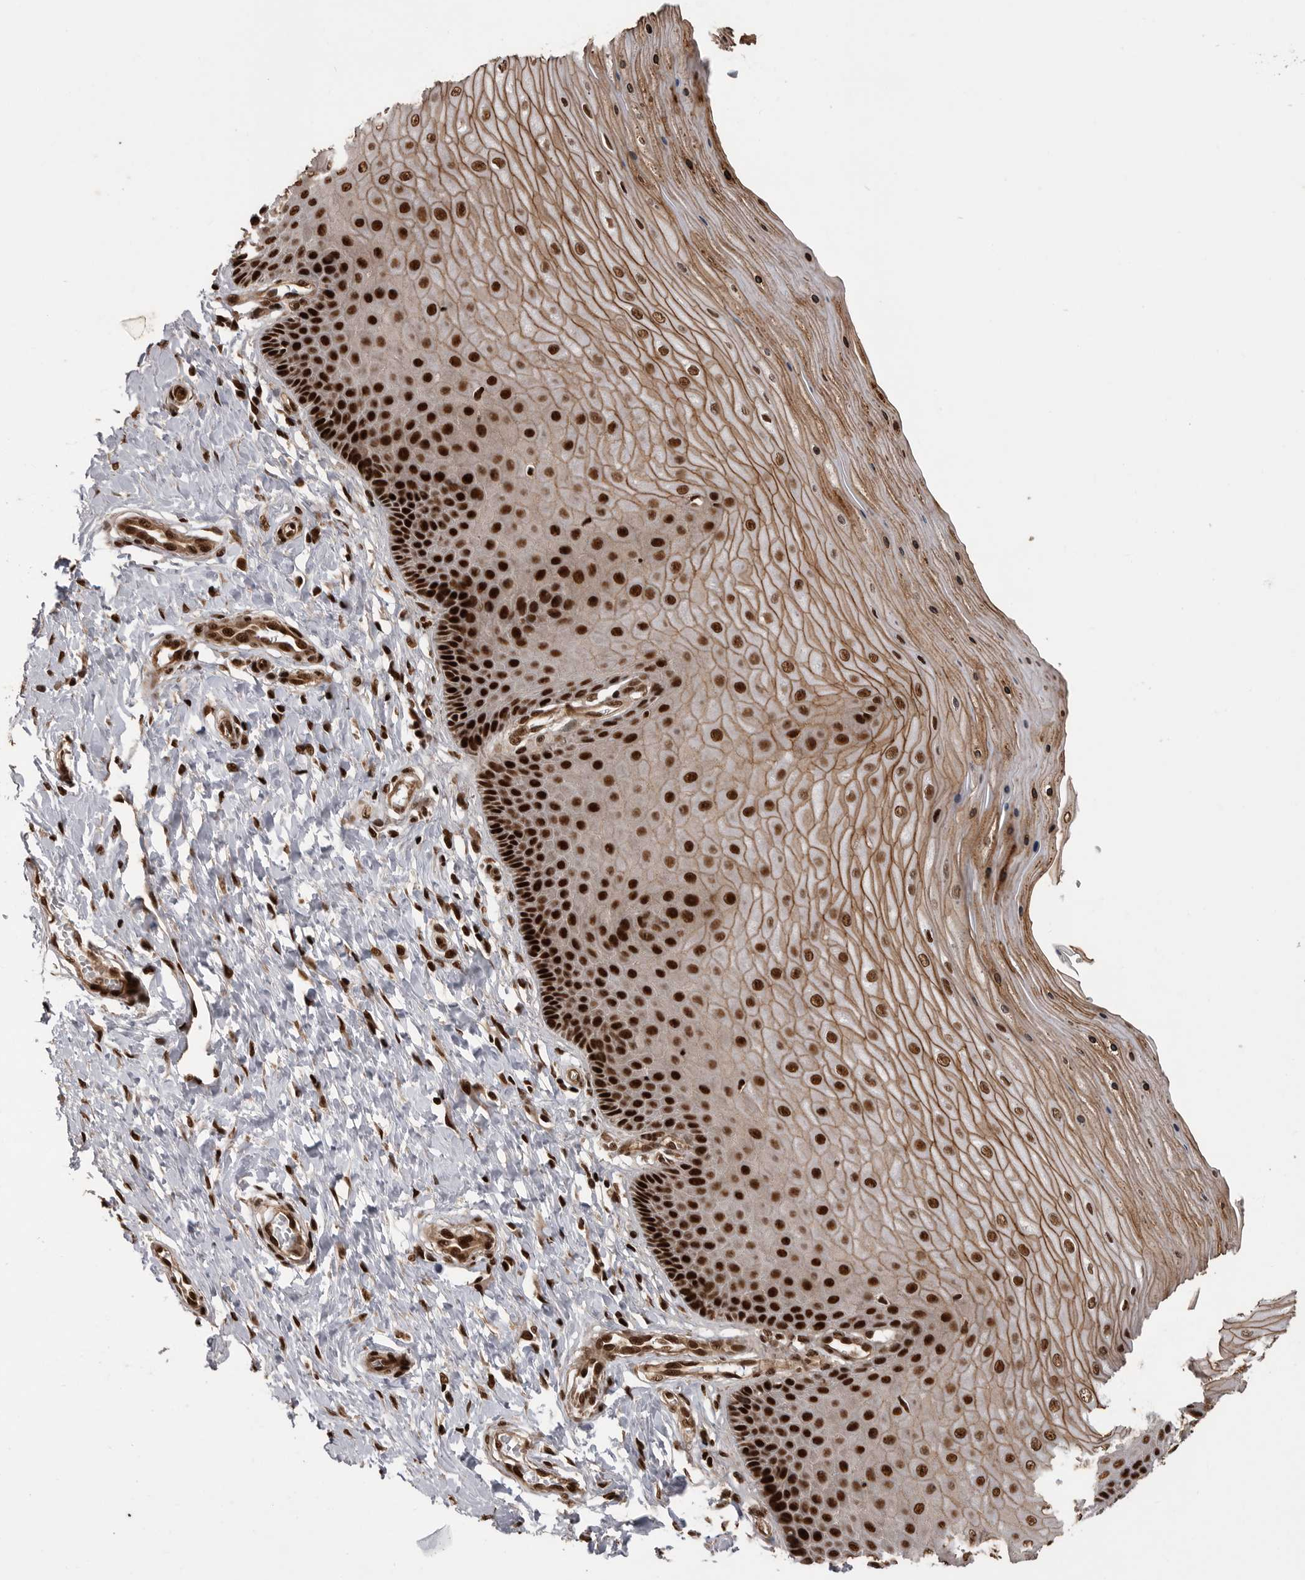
{"staining": {"intensity": "strong", "quantity": ">75%", "location": "nuclear"}, "tissue": "cervix", "cell_type": "Glandular cells", "image_type": "normal", "snomed": [{"axis": "morphology", "description": "Normal tissue, NOS"}, {"axis": "topography", "description": "Cervix"}], "caption": "A brown stain shows strong nuclear positivity of a protein in glandular cells of normal cervix.", "gene": "PPP1R8", "patient": {"sex": "female", "age": 55}}